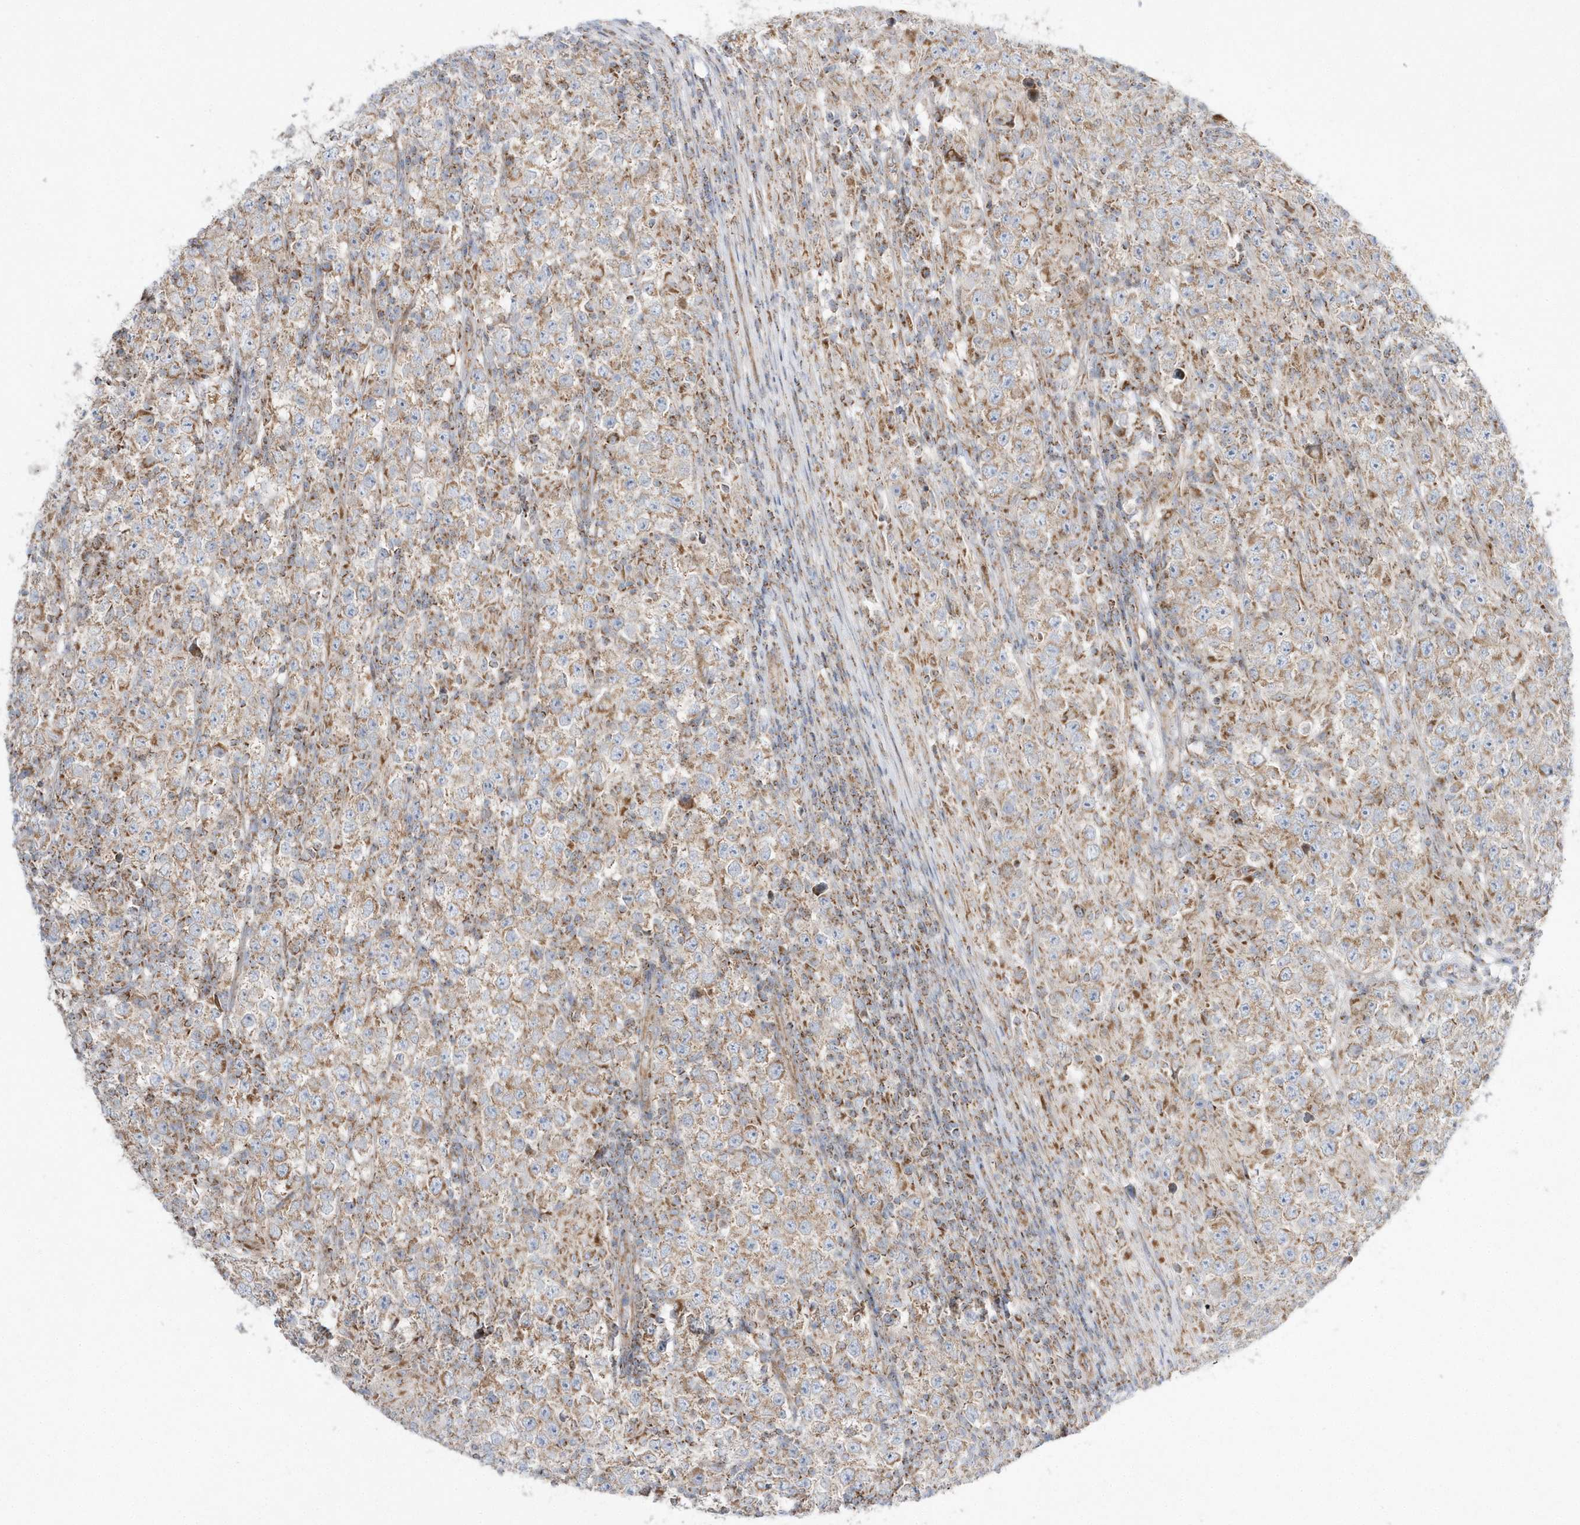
{"staining": {"intensity": "moderate", "quantity": ">75%", "location": "cytoplasmic/membranous"}, "tissue": "testis cancer", "cell_type": "Tumor cells", "image_type": "cancer", "snomed": [{"axis": "morphology", "description": "Normal tissue, NOS"}, {"axis": "morphology", "description": "Urothelial carcinoma, High grade"}, {"axis": "morphology", "description": "Seminoma, NOS"}, {"axis": "morphology", "description": "Carcinoma, Embryonal, NOS"}, {"axis": "topography", "description": "Urinary bladder"}, {"axis": "topography", "description": "Testis"}], "caption": "Human testis cancer stained with a protein marker shows moderate staining in tumor cells.", "gene": "OPA1", "patient": {"sex": "male", "age": 41}}